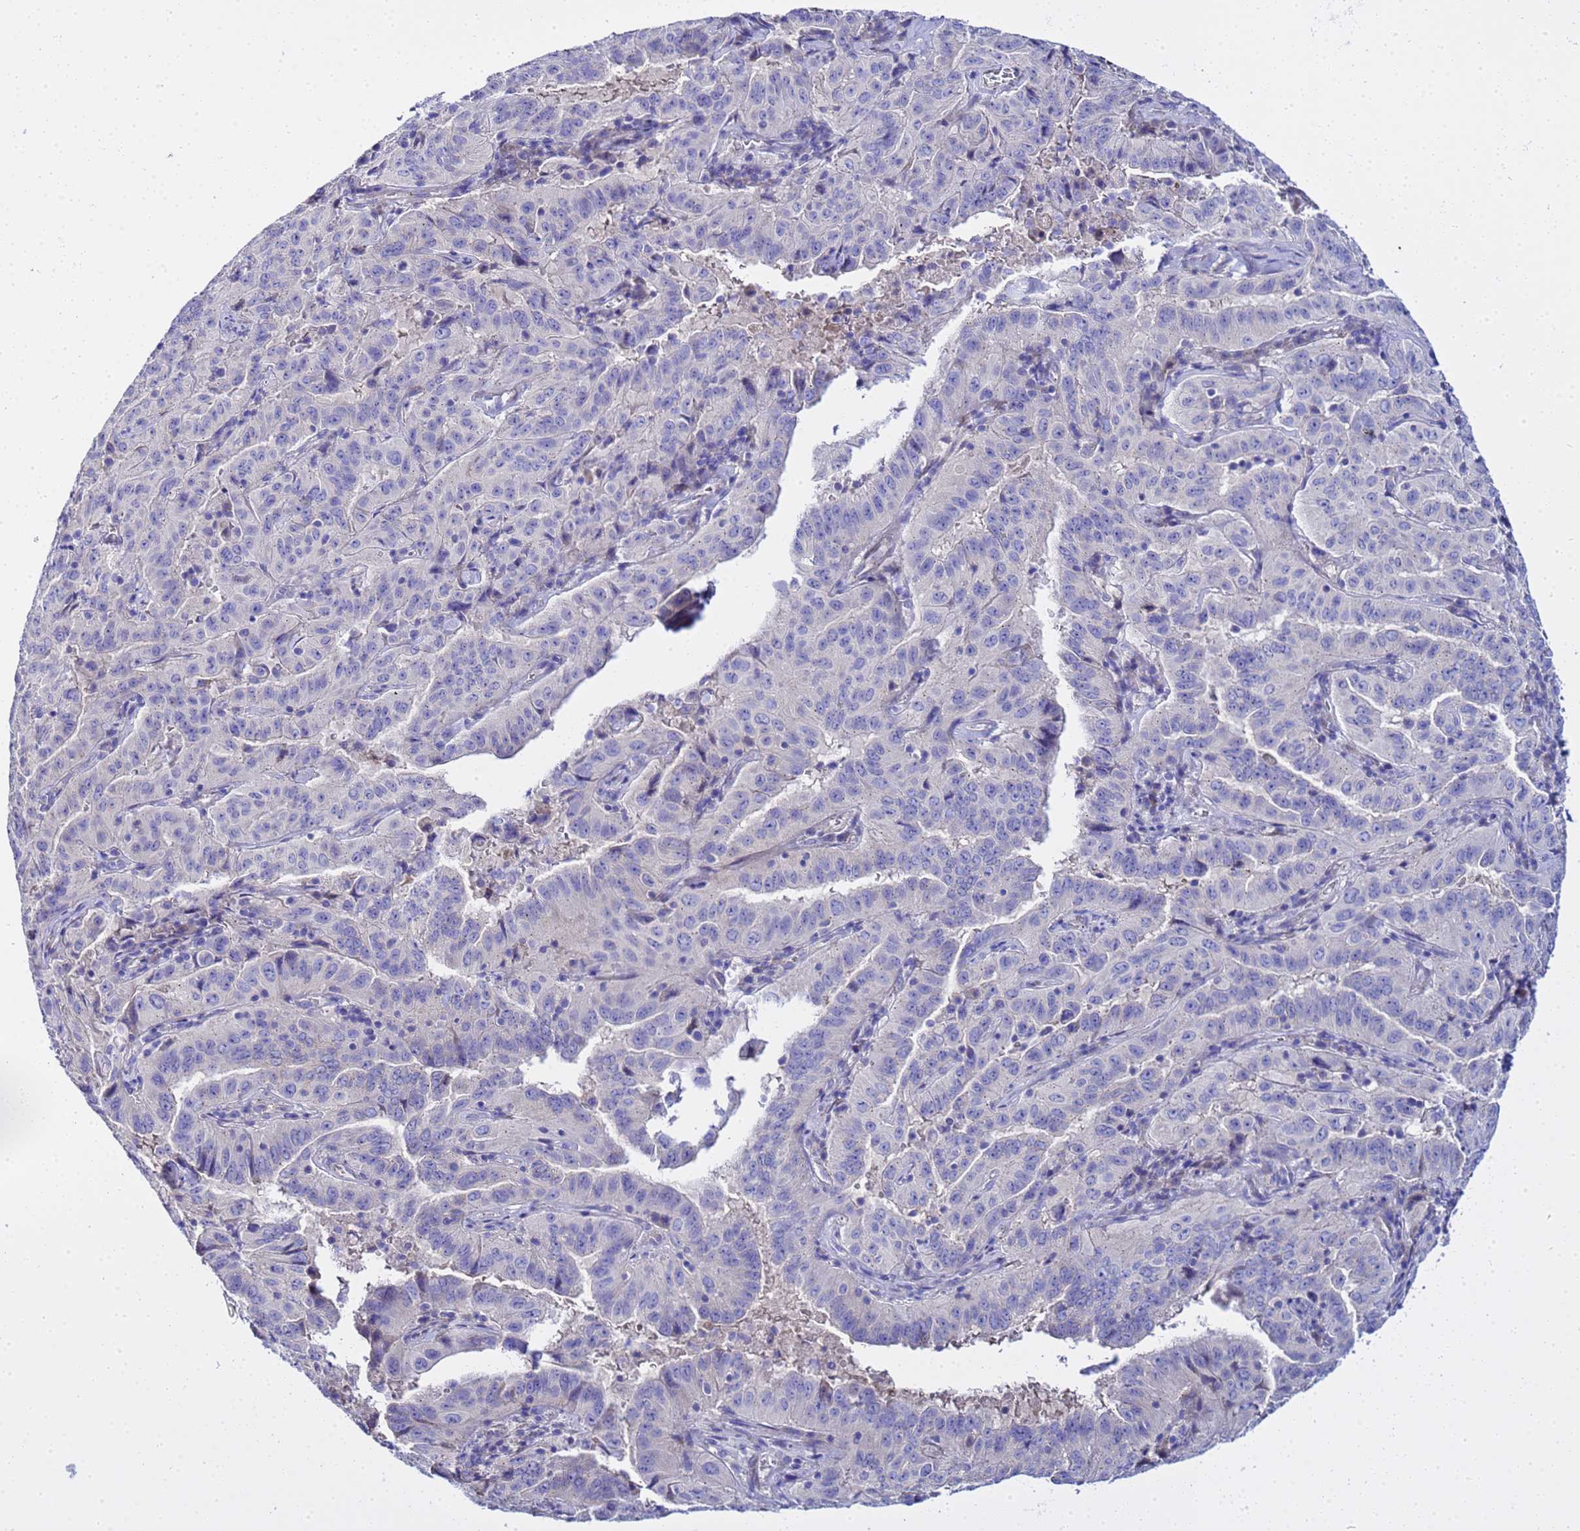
{"staining": {"intensity": "negative", "quantity": "none", "location": "none"}, "tissue": "pancreatic cancer", "cell_type": "Tumor cells", "image_type": "cancer", "snomed": [{"axis": "morphology", "description": "Adenocarcinoma, NOS"}, {"axis": "topography", "description": "Pancreas"}], "caption": "Tumor cells are negative for brown protein staining in pancreatic cancer.", "gene": "USP18", "patient": {"sex": "male", "age": 63}}